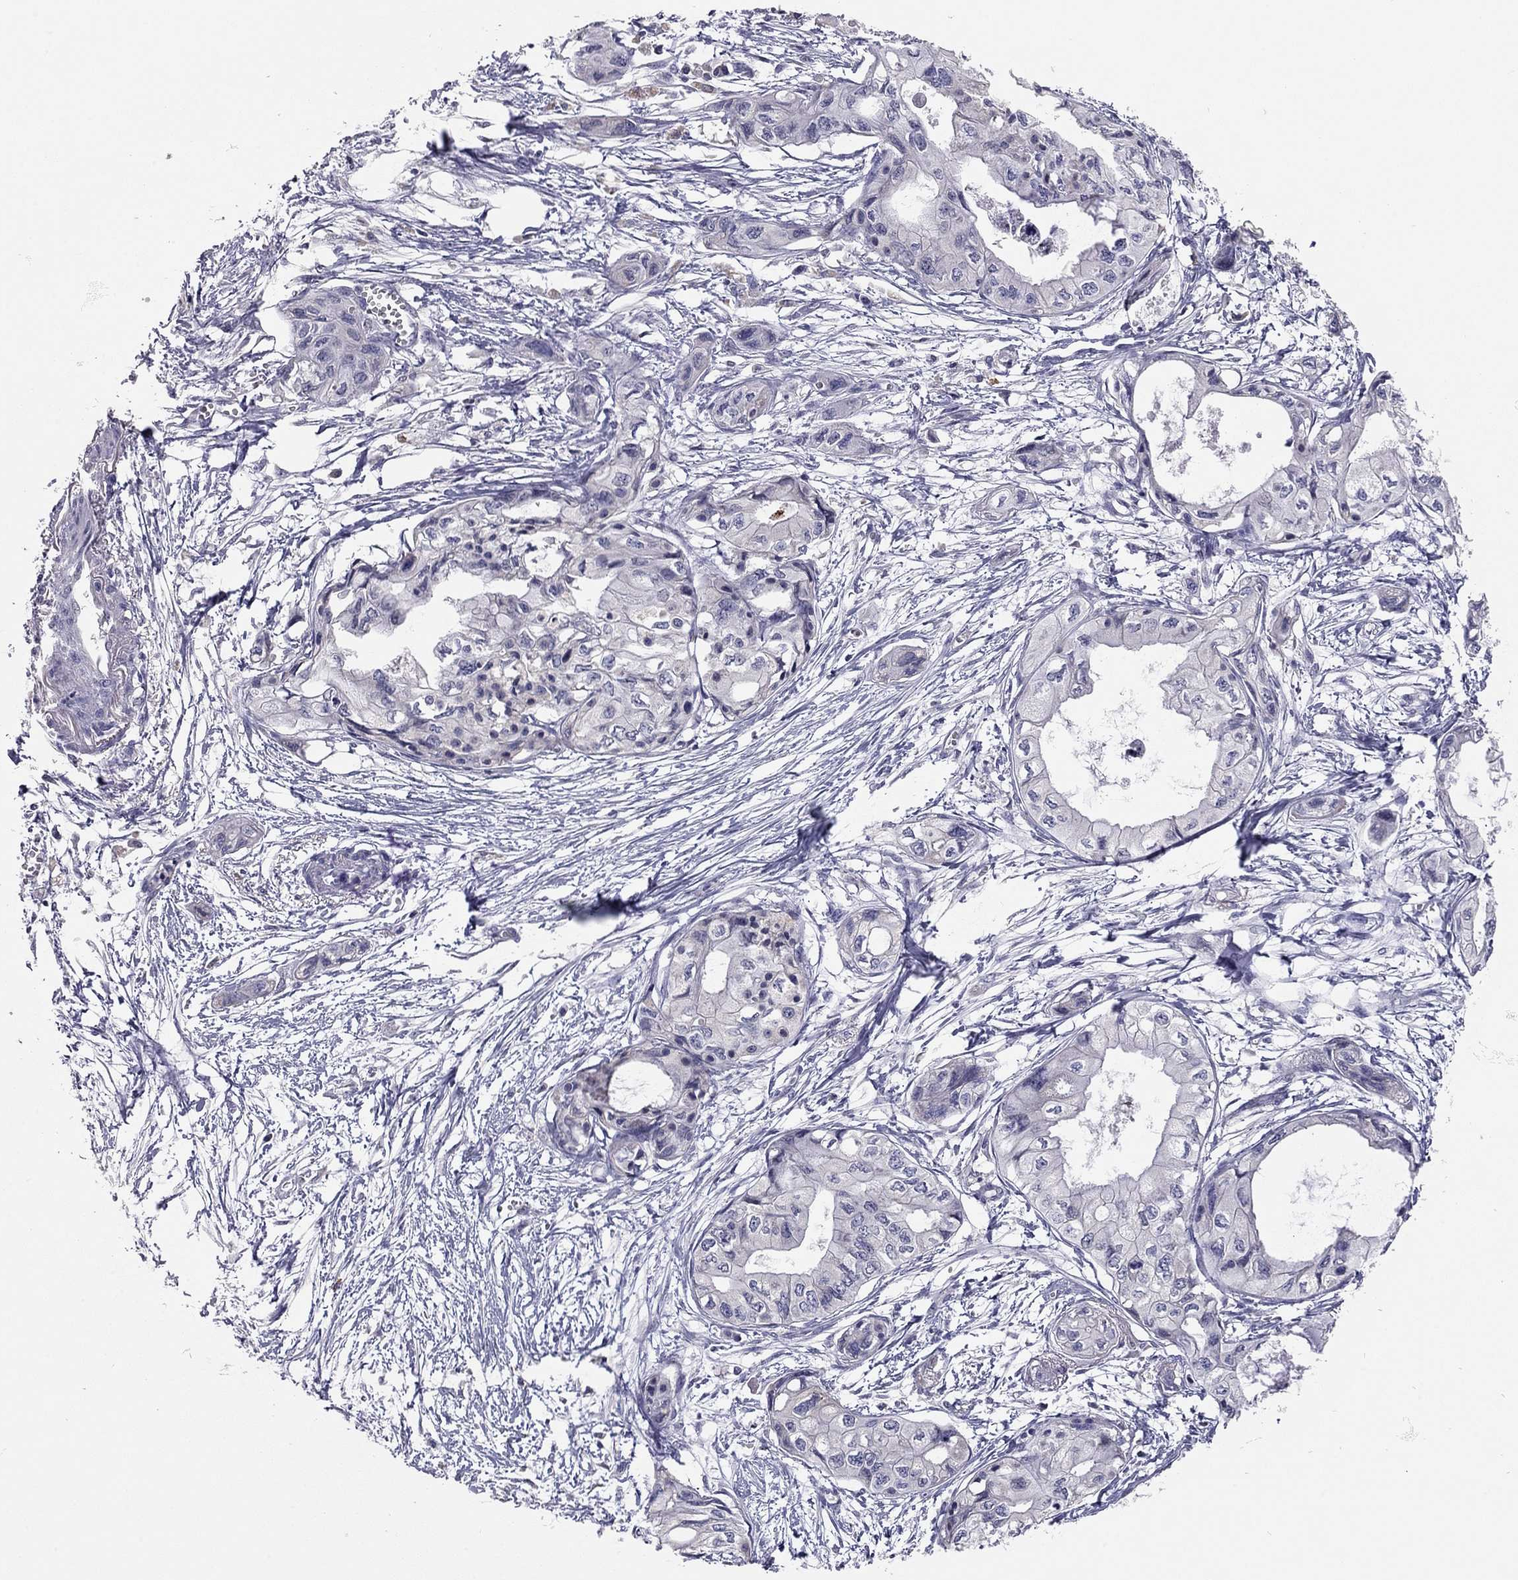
{"staining": {"intensity": "negative", "quantity": "none", "location": "none"}, "tissue": "pancreatic cancer", "cell_type": "Tumor cells", "image_type": "cancer", "snomed": [{"axis": "morphology", "description": "Adenocarcinoma, NOS"}, {"axis": "topography", "description": "Pancreas"}], "caption": "This micrograph is of pancreatic cancer (adenocarcinoma) stained with IHC to label a protein in brown with the nuclei are counter-stained blue. There is no positivity in tumor cells.", "gene": "SCARB1", "patient": {"sex": "female", "age": 76}}